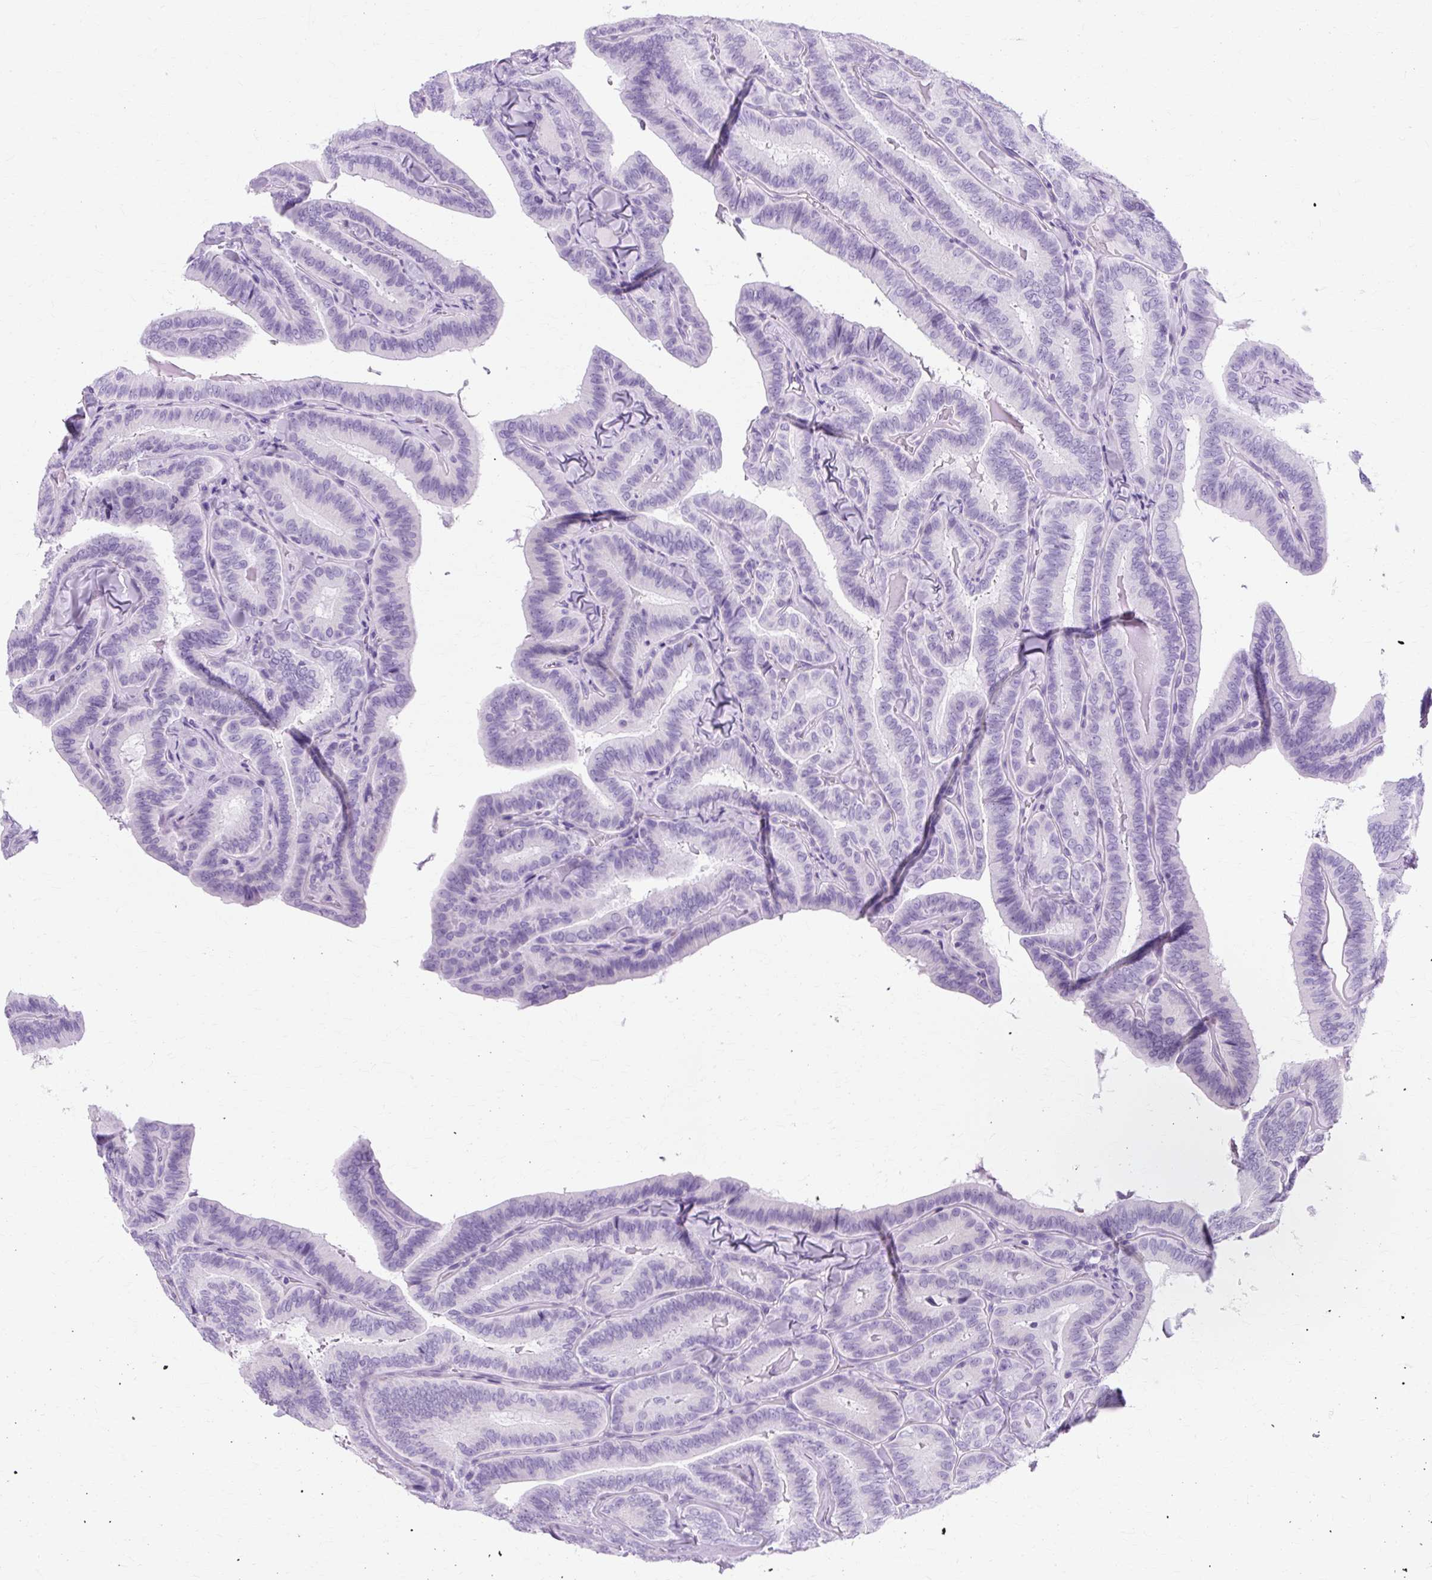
{"staining": {"intensity": "negative", "quantity": "none", "location": "none"}, "tissue": "thyroid cancer", "cell_type": "Tumor cells", "image_type": "cancer", "snomed": [{"axis": "morphology", "description": "Papillary adenocarcinoma, NOS"}, {"axis": "topography", "description": "Thyroid gland"}], "caption": "Thyroid cancer (papillary adenocarcinoma) stained for a protein using IHC displays no positivity tumor cells.", "gene": "TMEM89", "patient": {"sex": "male", "age": 61}}